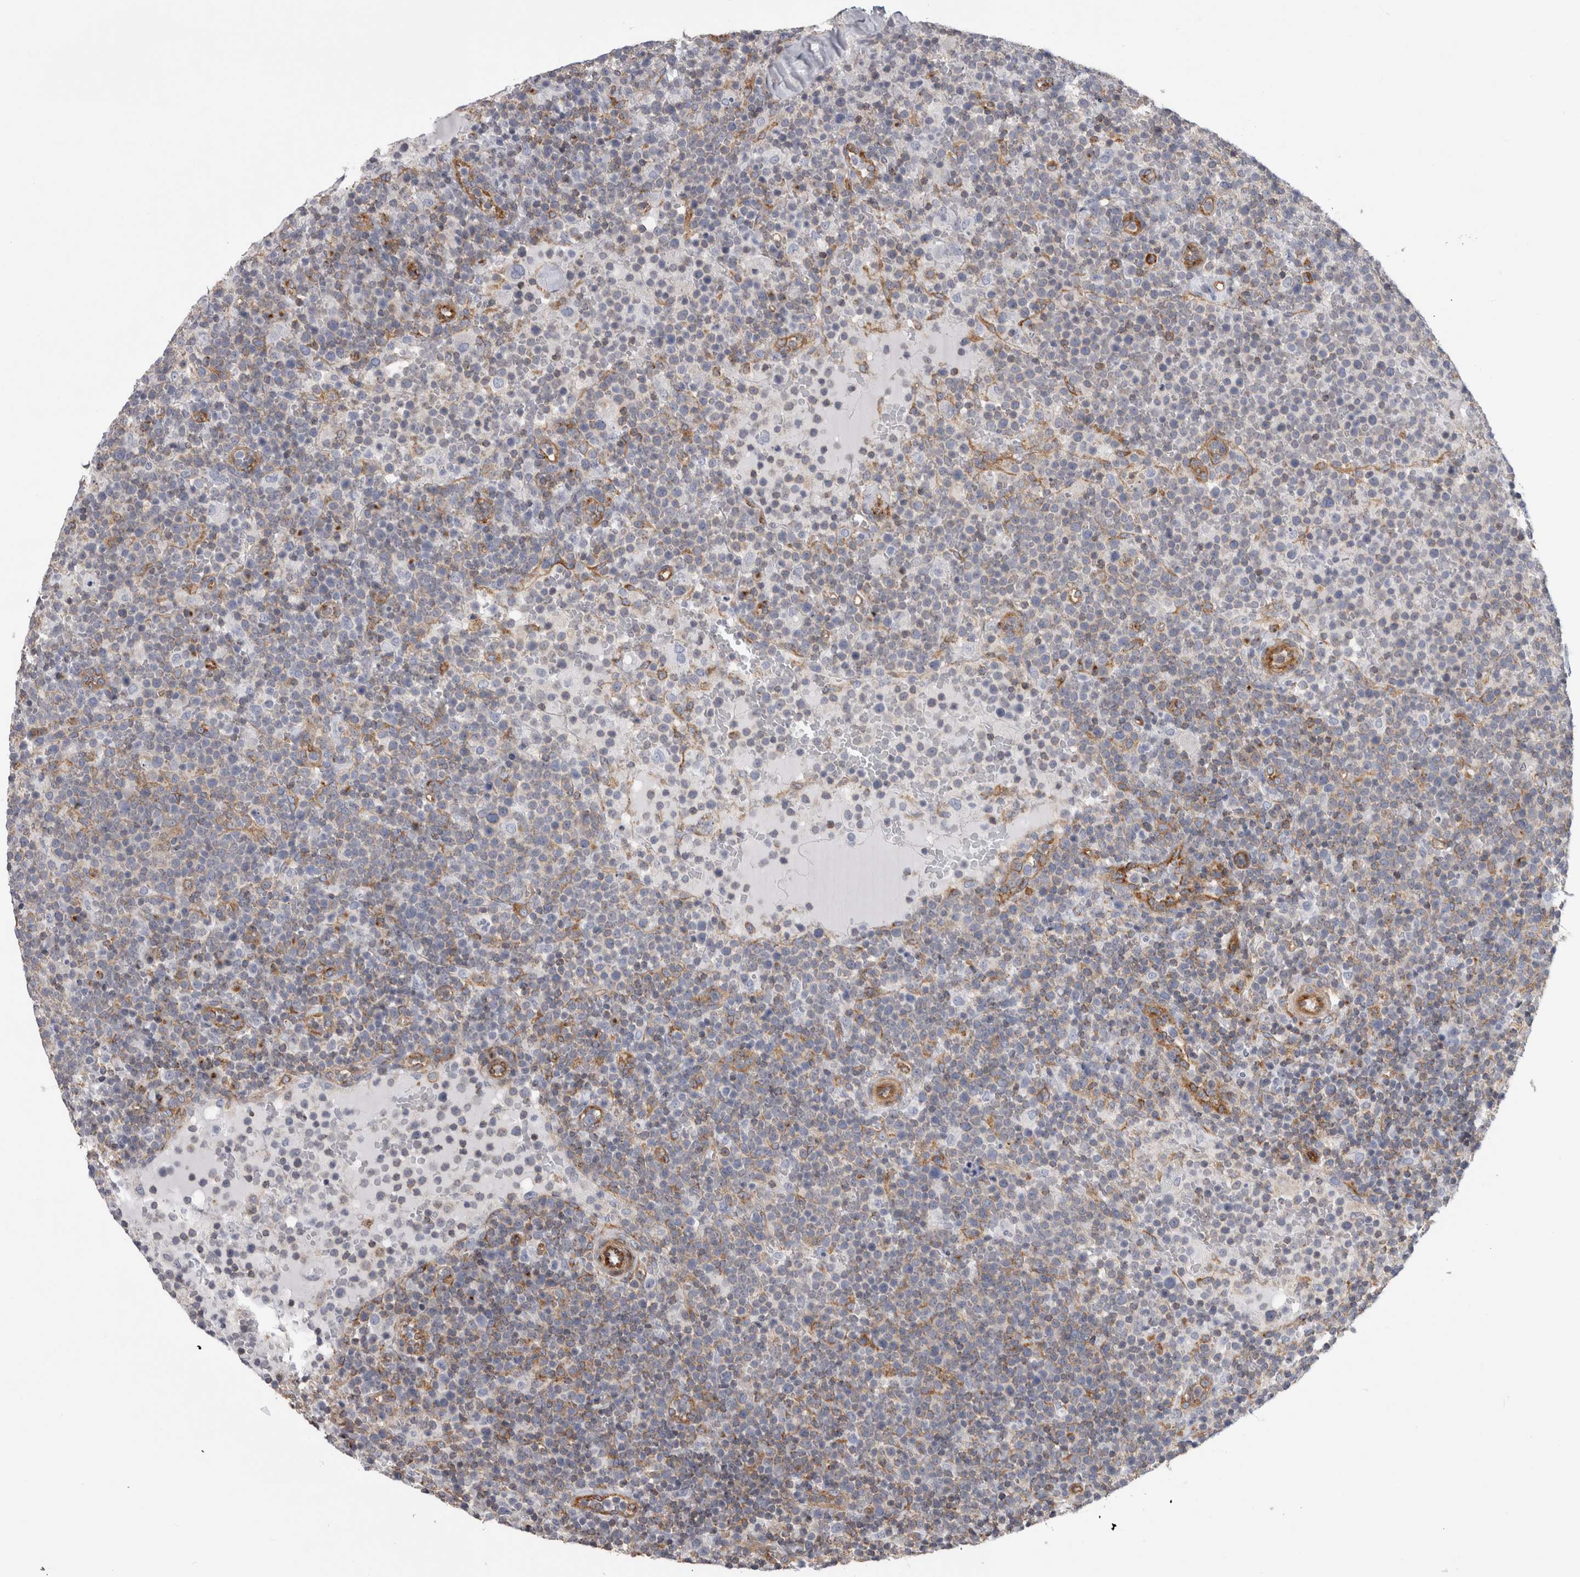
{"staining": {"intensity": "negative", "quantity": "none", "location": "none"}, "tissue": "lymphoma", "cell_type": "Tumor cells", "image_type": "cancer", "snomed": [{"axis": "morphology", "description": "Malignant lymphoma, non-Hodgkin's type, High grade"}, {"axis": "topography", "description": "Lymph node"}], "caption": "Immunohistochemistry of lymphoma displays no expression in tumor cells.", "gene": "ATXN3", "patient": {"sex": "male", "age": 61}}